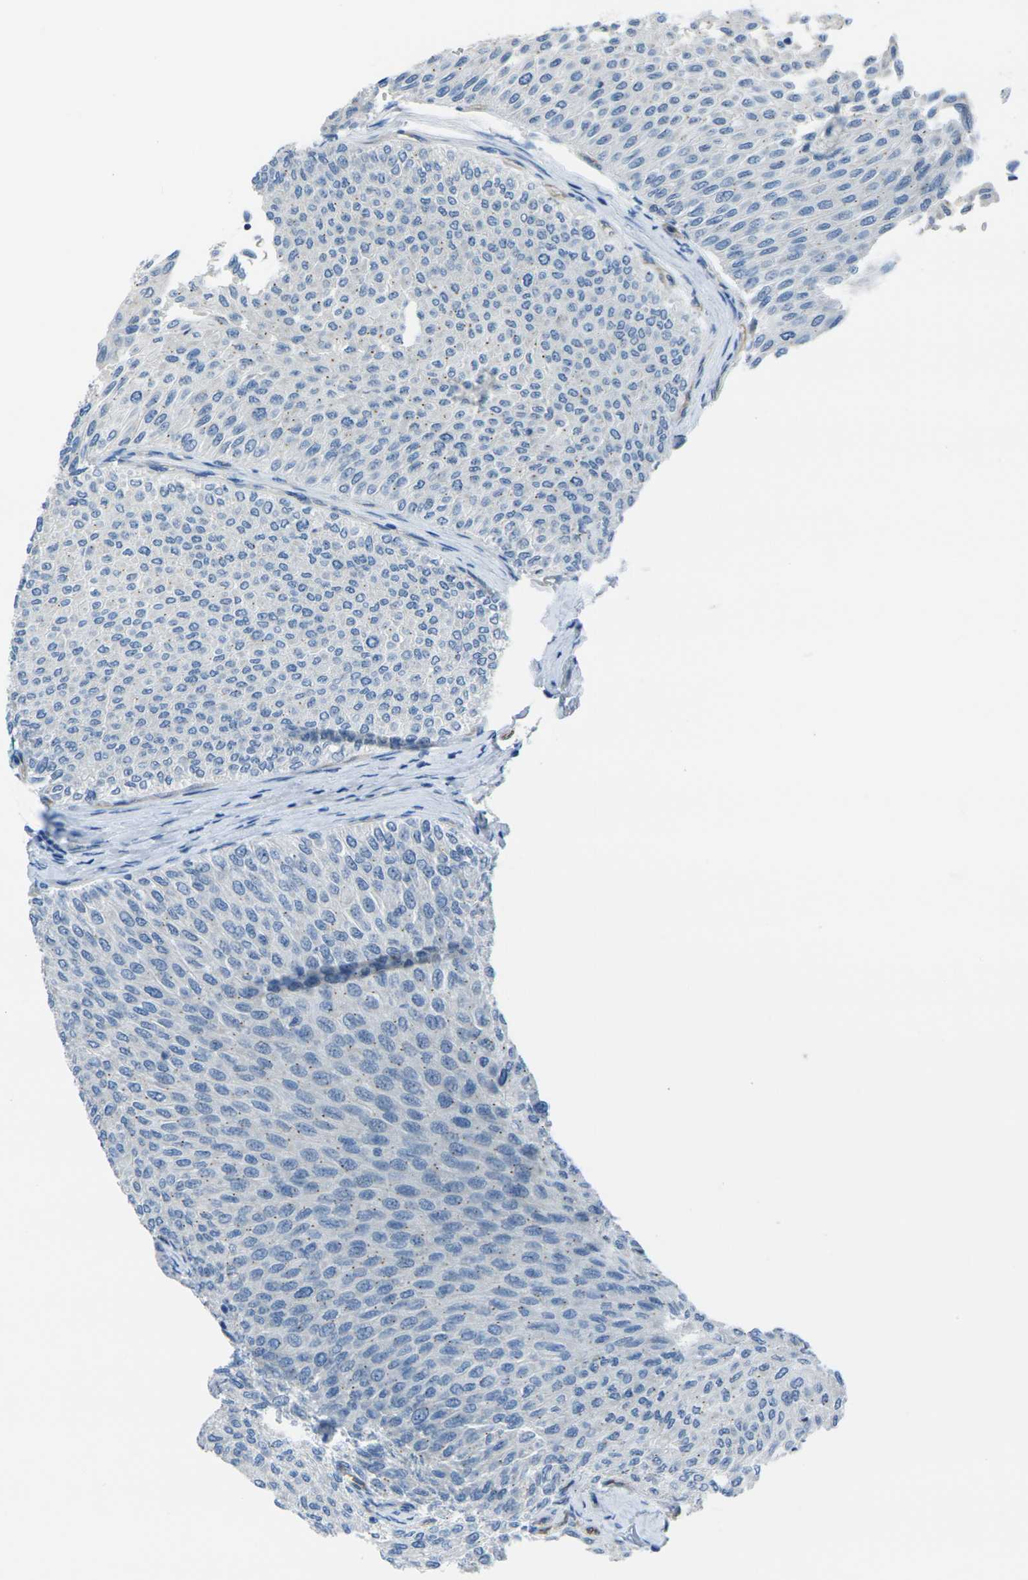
{"staining": {"intensity": "negative", "quantity": "none", "location": "none"}, "tissue": "urothelial cancer", "cell_type": "Tumor cells", "image_type": "cancer", "snomed": [{"axis": "morphology", "description": "Urothelial carcinoma, Low grade"}, {"axis": "topography", "description": "Urinary bladder"}], "caption": "This is a photomicrograph of IHC staining of urothelial carcinoma (low-grade), which shows no staining in tumor cells. (DAB immunohistochemistry with hematoxylin counter stain).", "gene": "HSPA12B", "patient": {"sex": "male", "age": 78}}